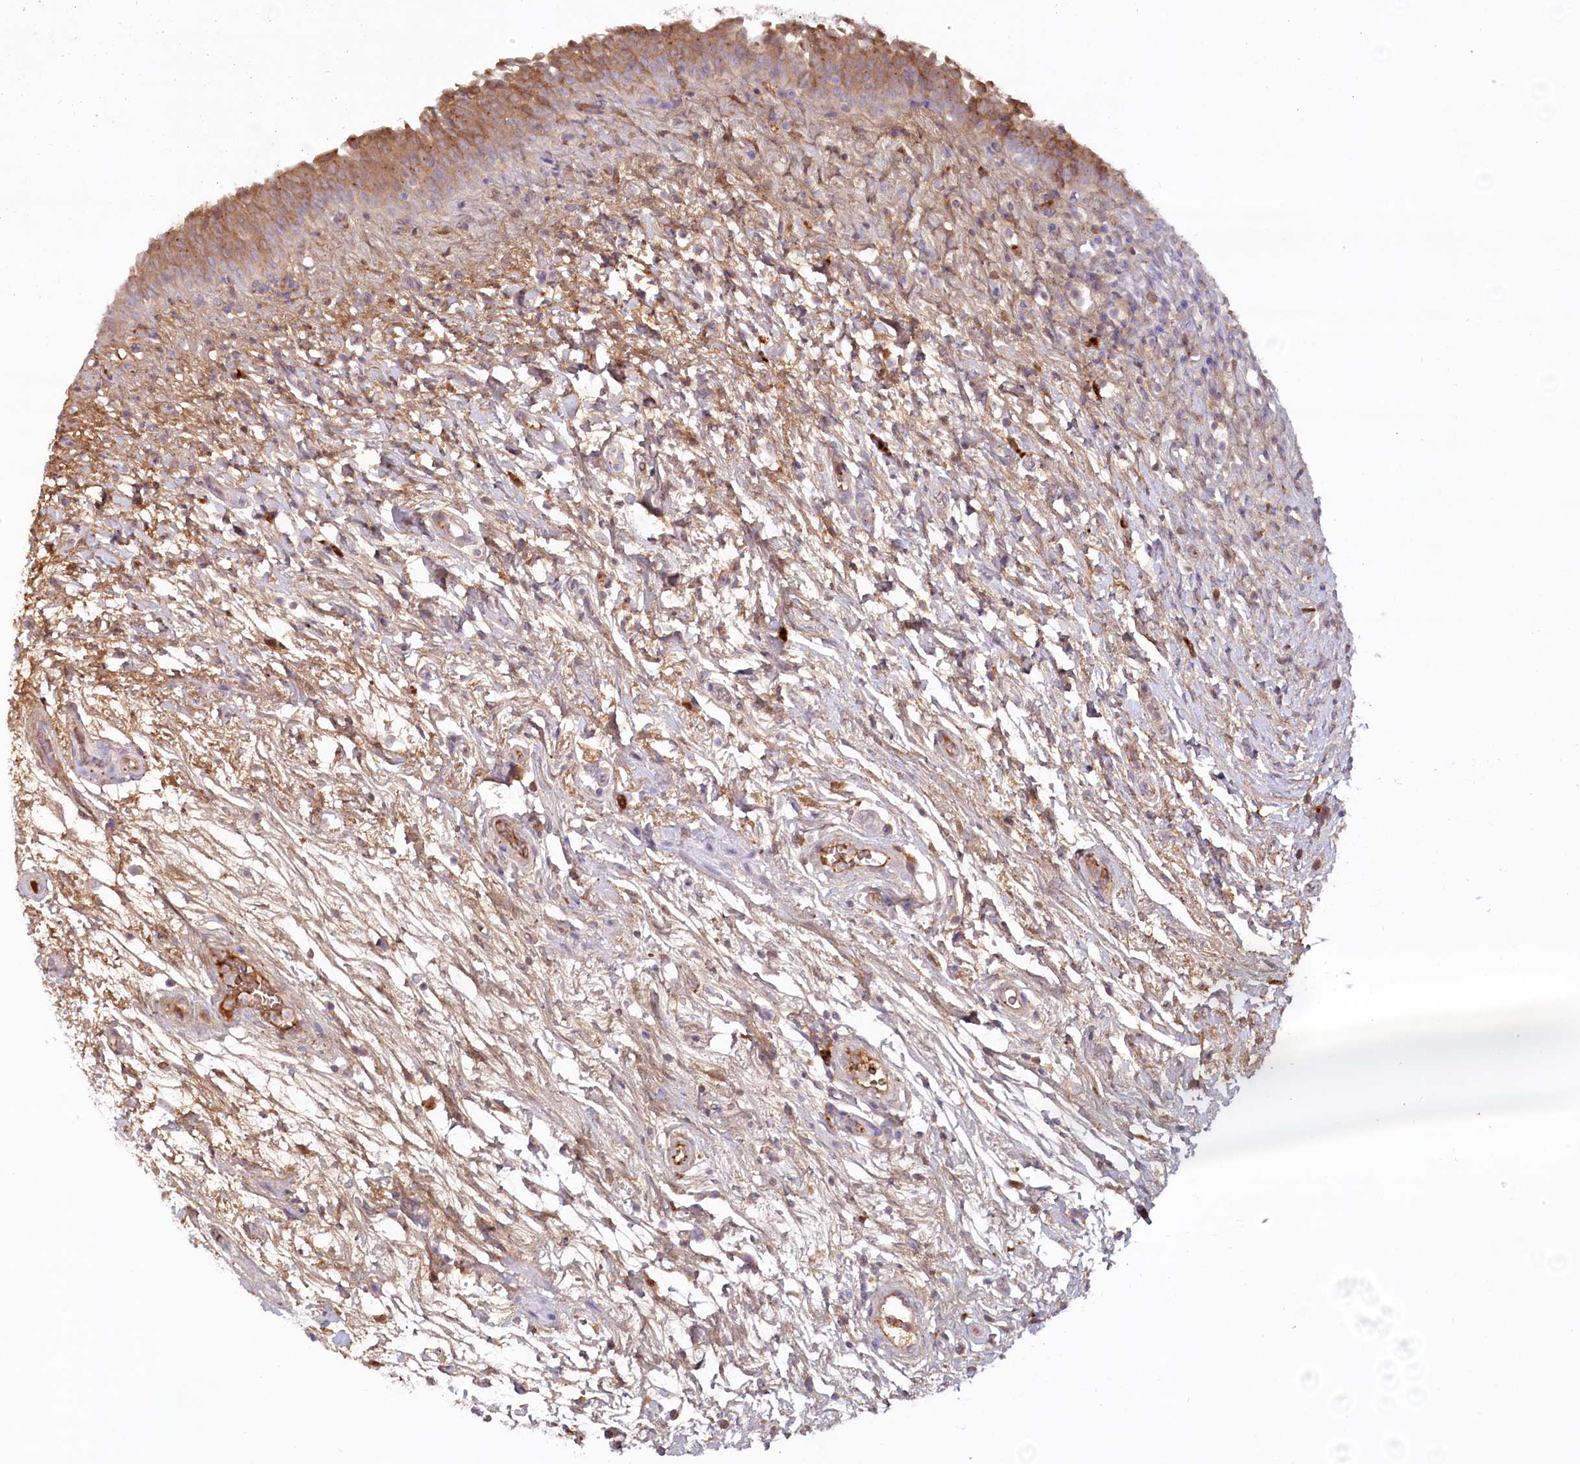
{"staining": {"intensity": "moderate", "quantity": ">75%", "location": "cytoplasmic/membranous"}, "tissue": "urinary bladder", "cell_type": "Urothelial cells", "image_type": "normal", "snomed": [{"axis": "morphology", "description": "Normal tissue, NOS"}, {"axis": "topography", "description": "Urinary bladder"}], "caption": "Urothelial cells reveal medium levels of moderate cytoplasmic/membranous expression in approximately >75% of cells in unremarkable human urinary bladder.", "gene": "PSAPL1", "patient": {"sex": "male", "age": 83}}